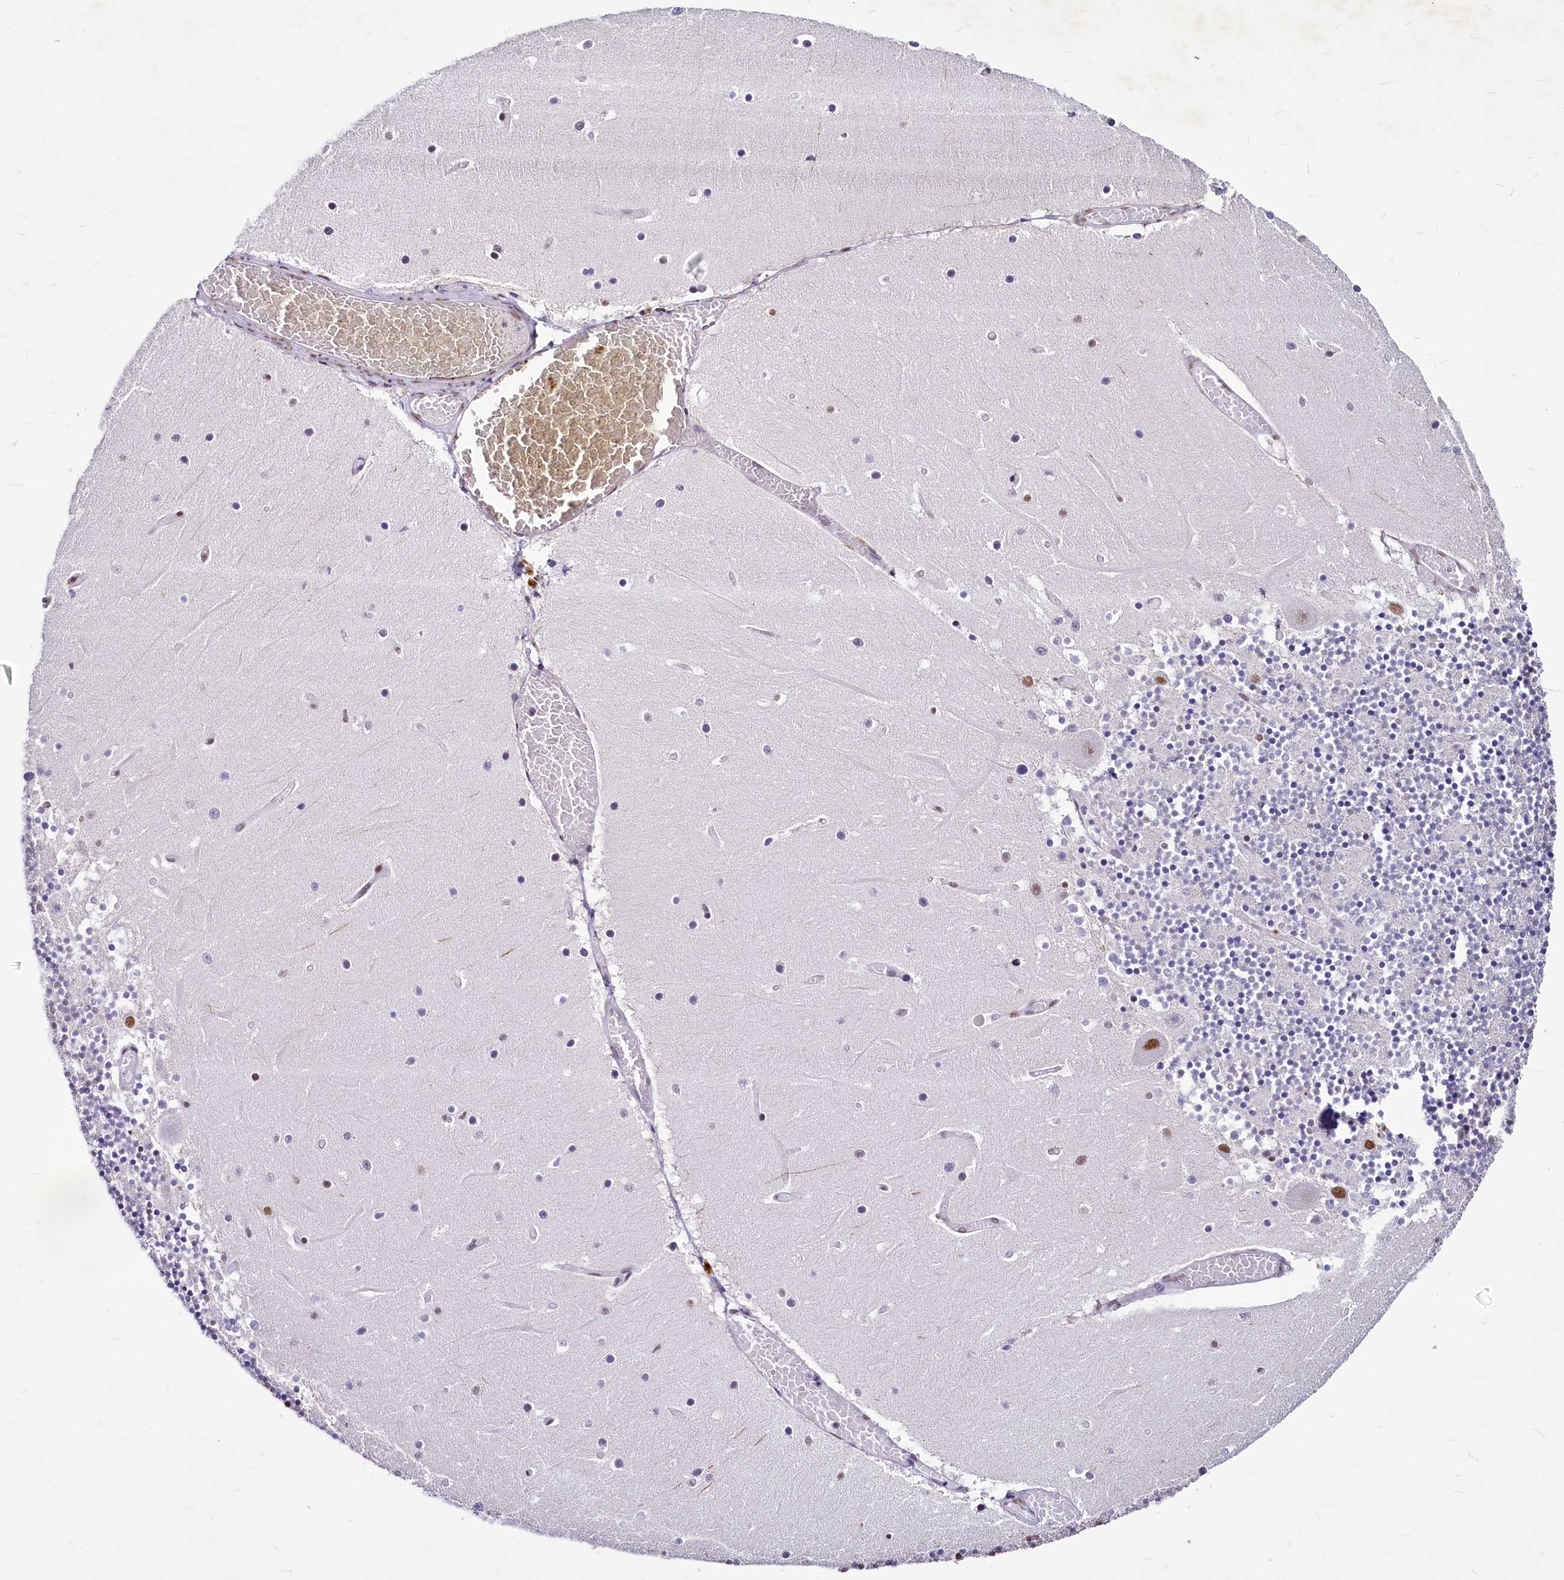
{"staining": {"intensity": "weak", "quantity": "25%-75%", "location": "nuclear"}, "tissue": "cerebellum", "cell_type": "Cells in granular layer", "image_type": "normal", "snomed": [{"axis": "morphology", "description": "Normal tissue, NOS"}, {"axis": "topography", "description": "Cerebellum"}], "caption": "Unremarkable cerebellum displays weak nuclear expression in approximately 25%-75% of cells in granular layer, visualized by immunohistochemistry. (brown staining indicates protein expression, while blue staining denotes nuclei).", "gene": "PARPBP", "patient": {"sex": "female", "age": 28}}